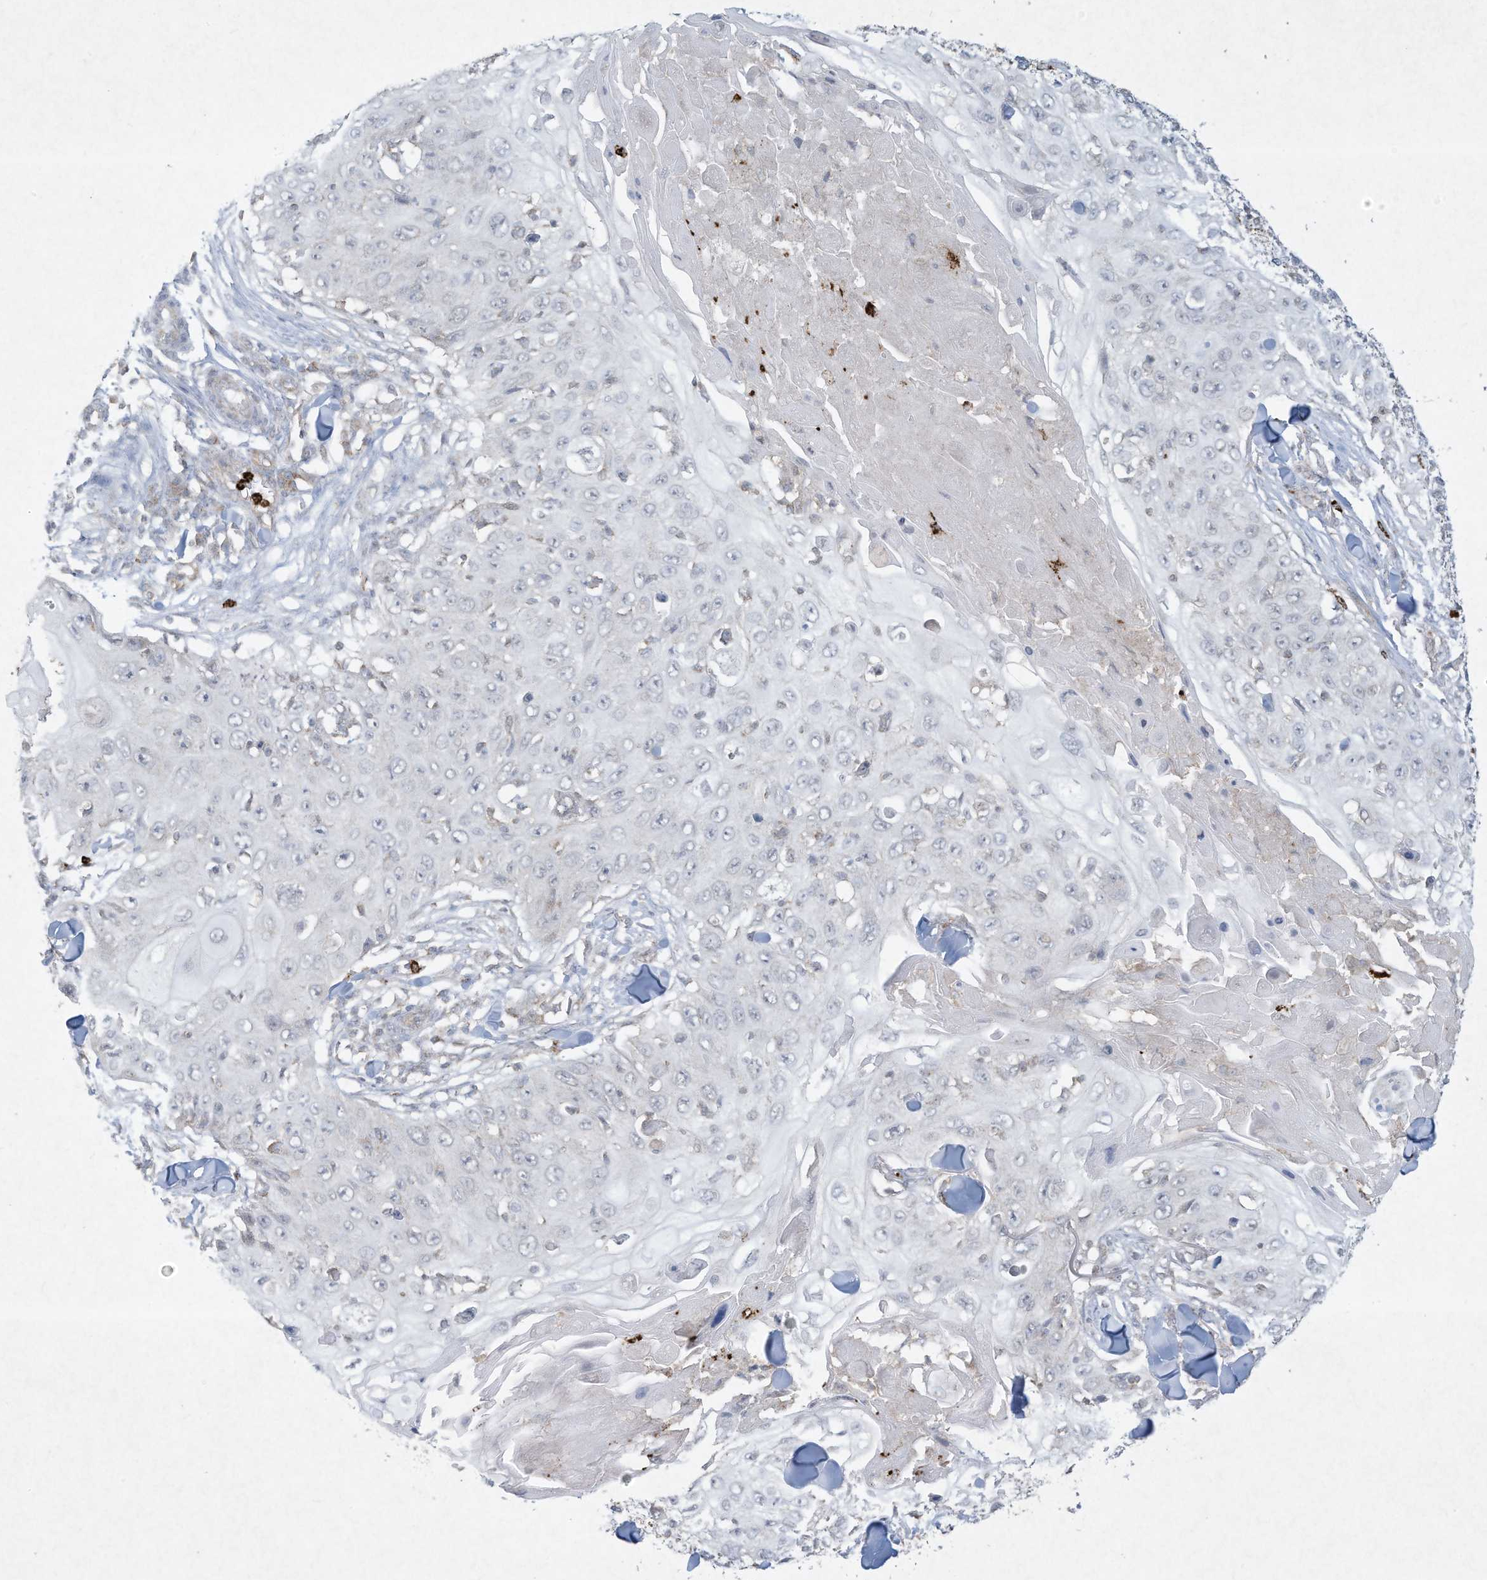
{"staining": {"intensity": "negative", "quantity": "none", "location": "none"}, "tissue": "skin cancer", "cell_type": "Tumor cells", "image_type": "cancer", "snomed": [{"axis": "morphology", "description": "Squamous cell carcinoma, NOS"}, {"axis": "topography", "description": "Skin"}], "caption": "Immunohistochemistry (IHC) image of neoplastic tissue: skin cancer stained with DAB shows no significant protein staining in tumor cells.", "gene": "CHRNA4", "patient": {"sex": "male", "age": 86}}